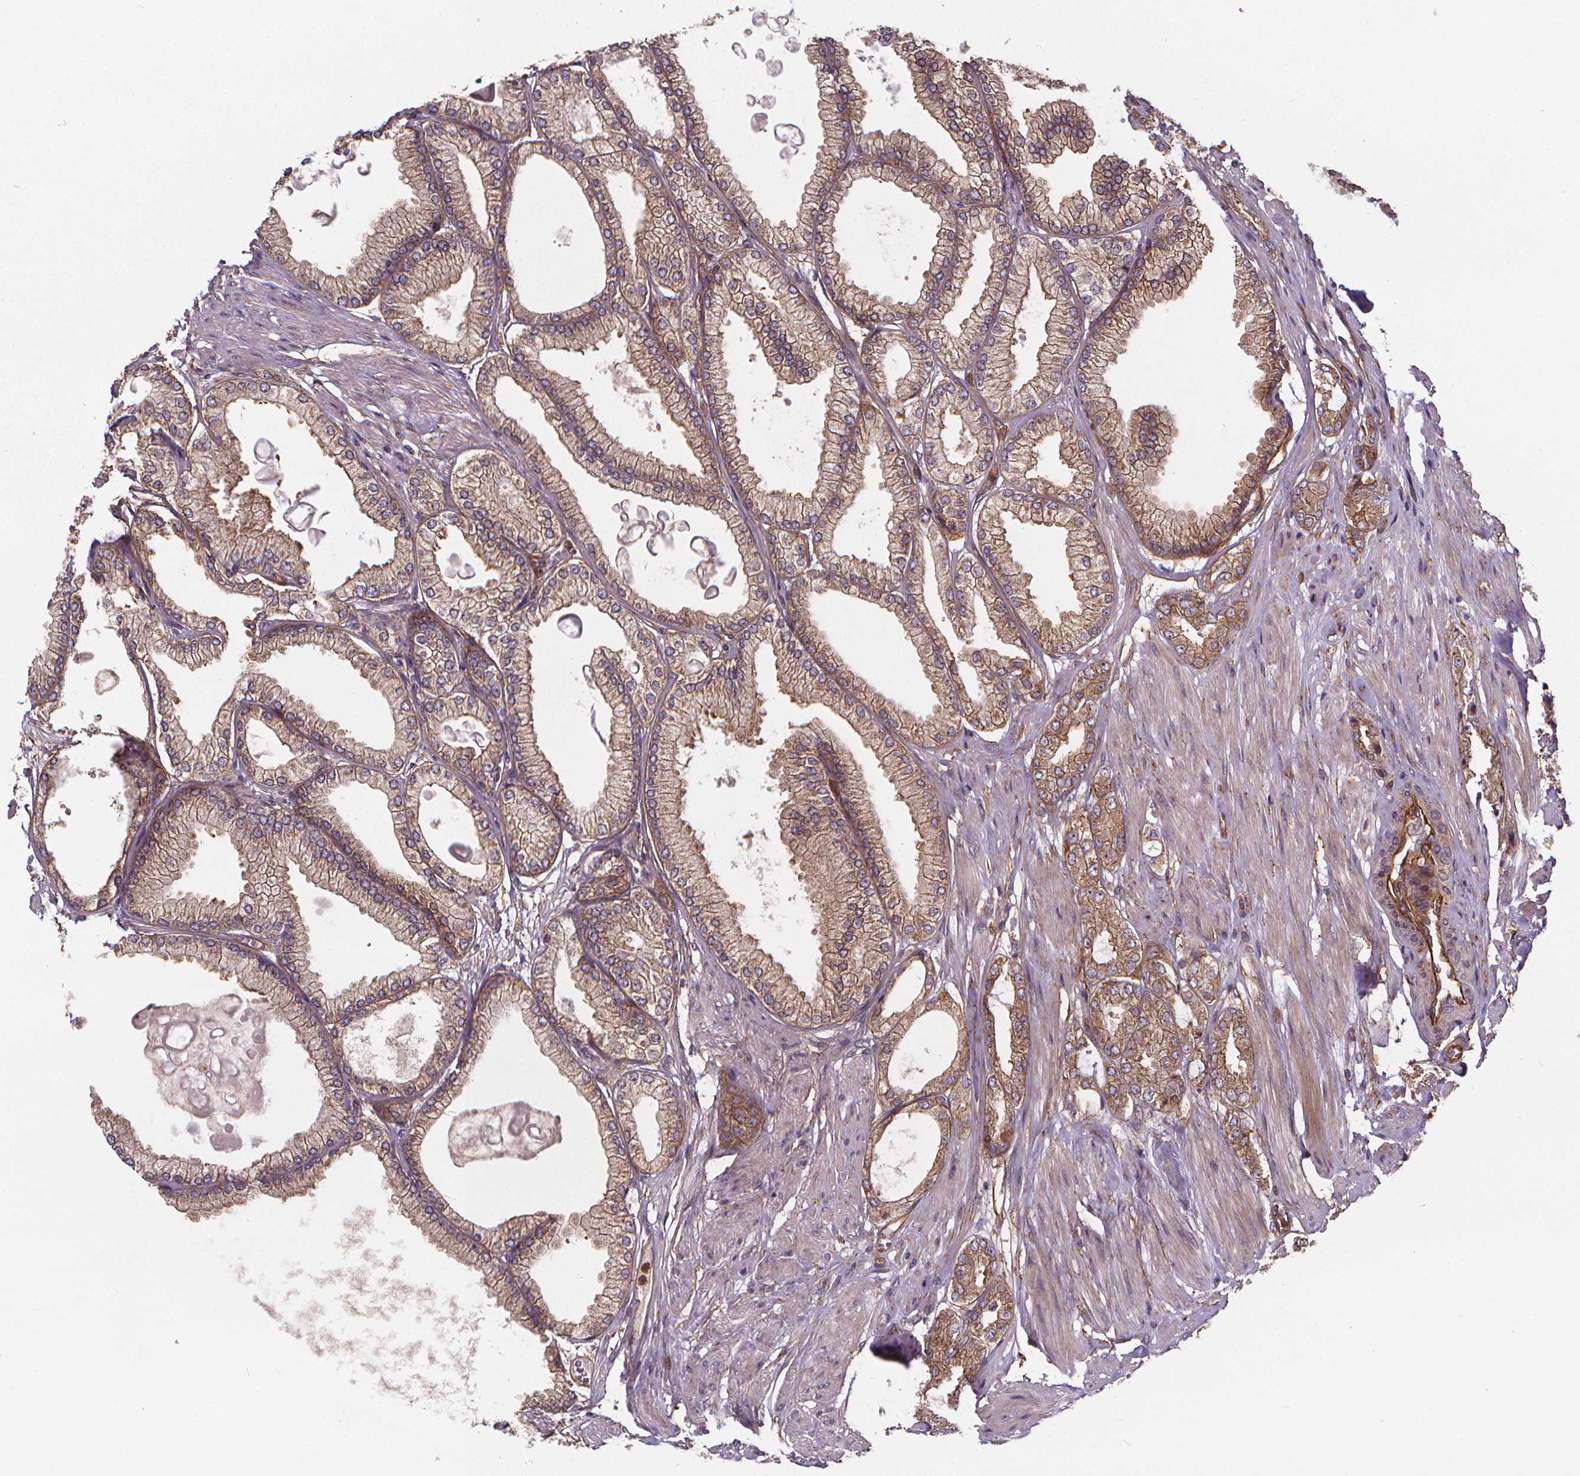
{"staining": {"intensity": "moderate", "quantity": ">75%", "location": "cytoplasmic/membranous"}, "tissue": "prostate cancer", "cell_type": "Tumor cells", "image_type": "cancer", "snomed": [{"axis": "morphology", "description": "Adenocarcinoma, High grade"}, {"axis": "topography", "description": "Prostate"}], "caption": "Tumor cells exhibit medium levels of moderate cytoplasmic/membranous staining in approximately >75% of cells in prostate high-grade adenocarcinoma. (brown staining indicates protein expression, while blue staining denotes nuclei).", "gene": "CLINT1", "patient": {"sex": "male", "age": 68}}